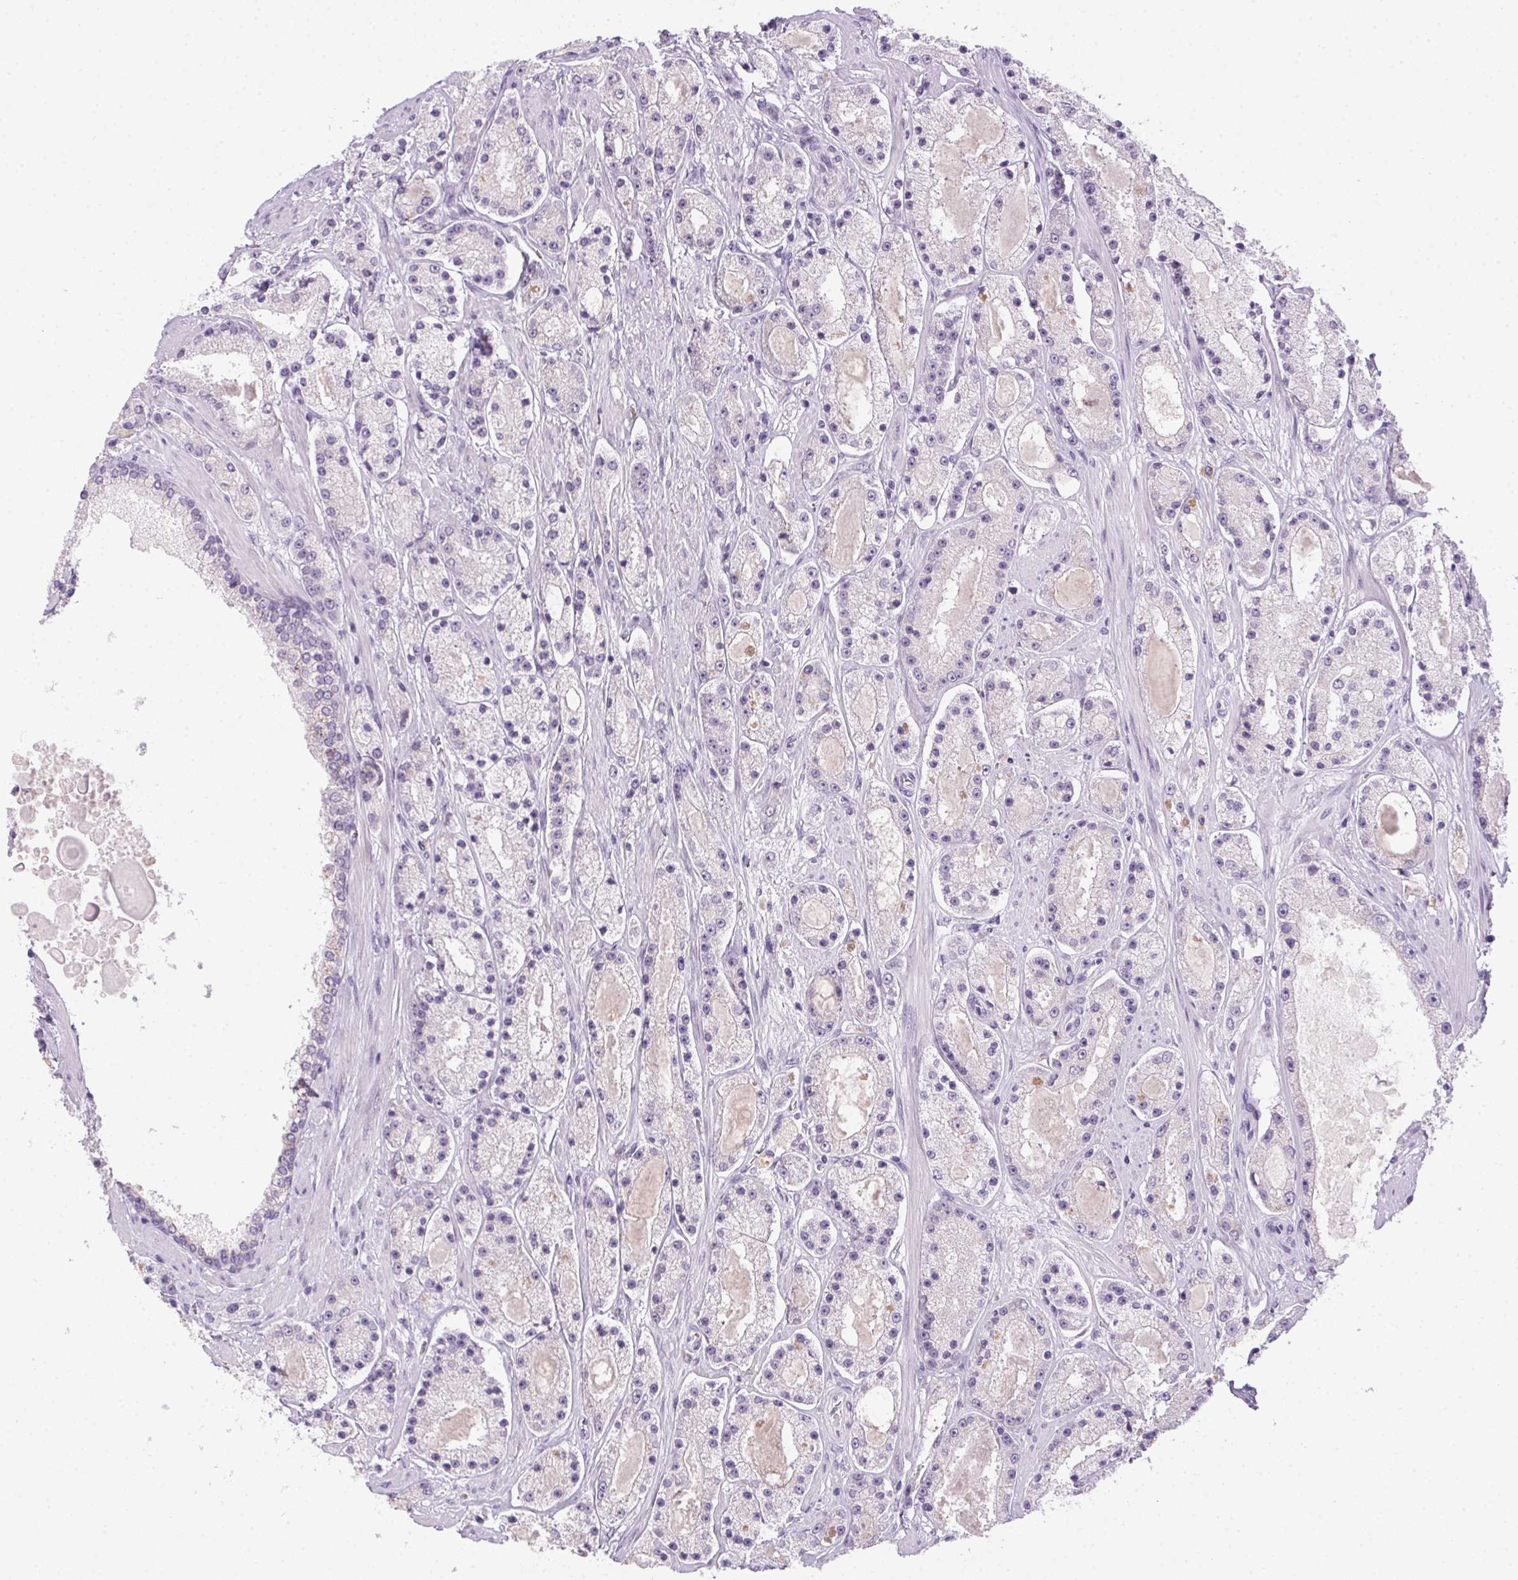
{"staining": {"intensity": "negative", "quantity": "none", "location": "none"}, "tissue": "prostate cancer", "cell_type": "Tumor cells", "image_type": "cancer", "snomed": [{"axis": "morphology", "description": "Adenocarcinoma, High grade"}, {"axis": "topography", "description": "Prostate"}], "caption": "A high-resolution photomicrograph shows IHC staining of adenocarcinoma (high-grade) (prostate), which shows no significant expression in tumor cells. The staining is performed using DAB (3,3'-diaminobenzidine) brown chromogen with nuclei counter-stained in using hematoxylin.", "gene": "POPDC2", "patient": {"sex": "male", "age": 67}}